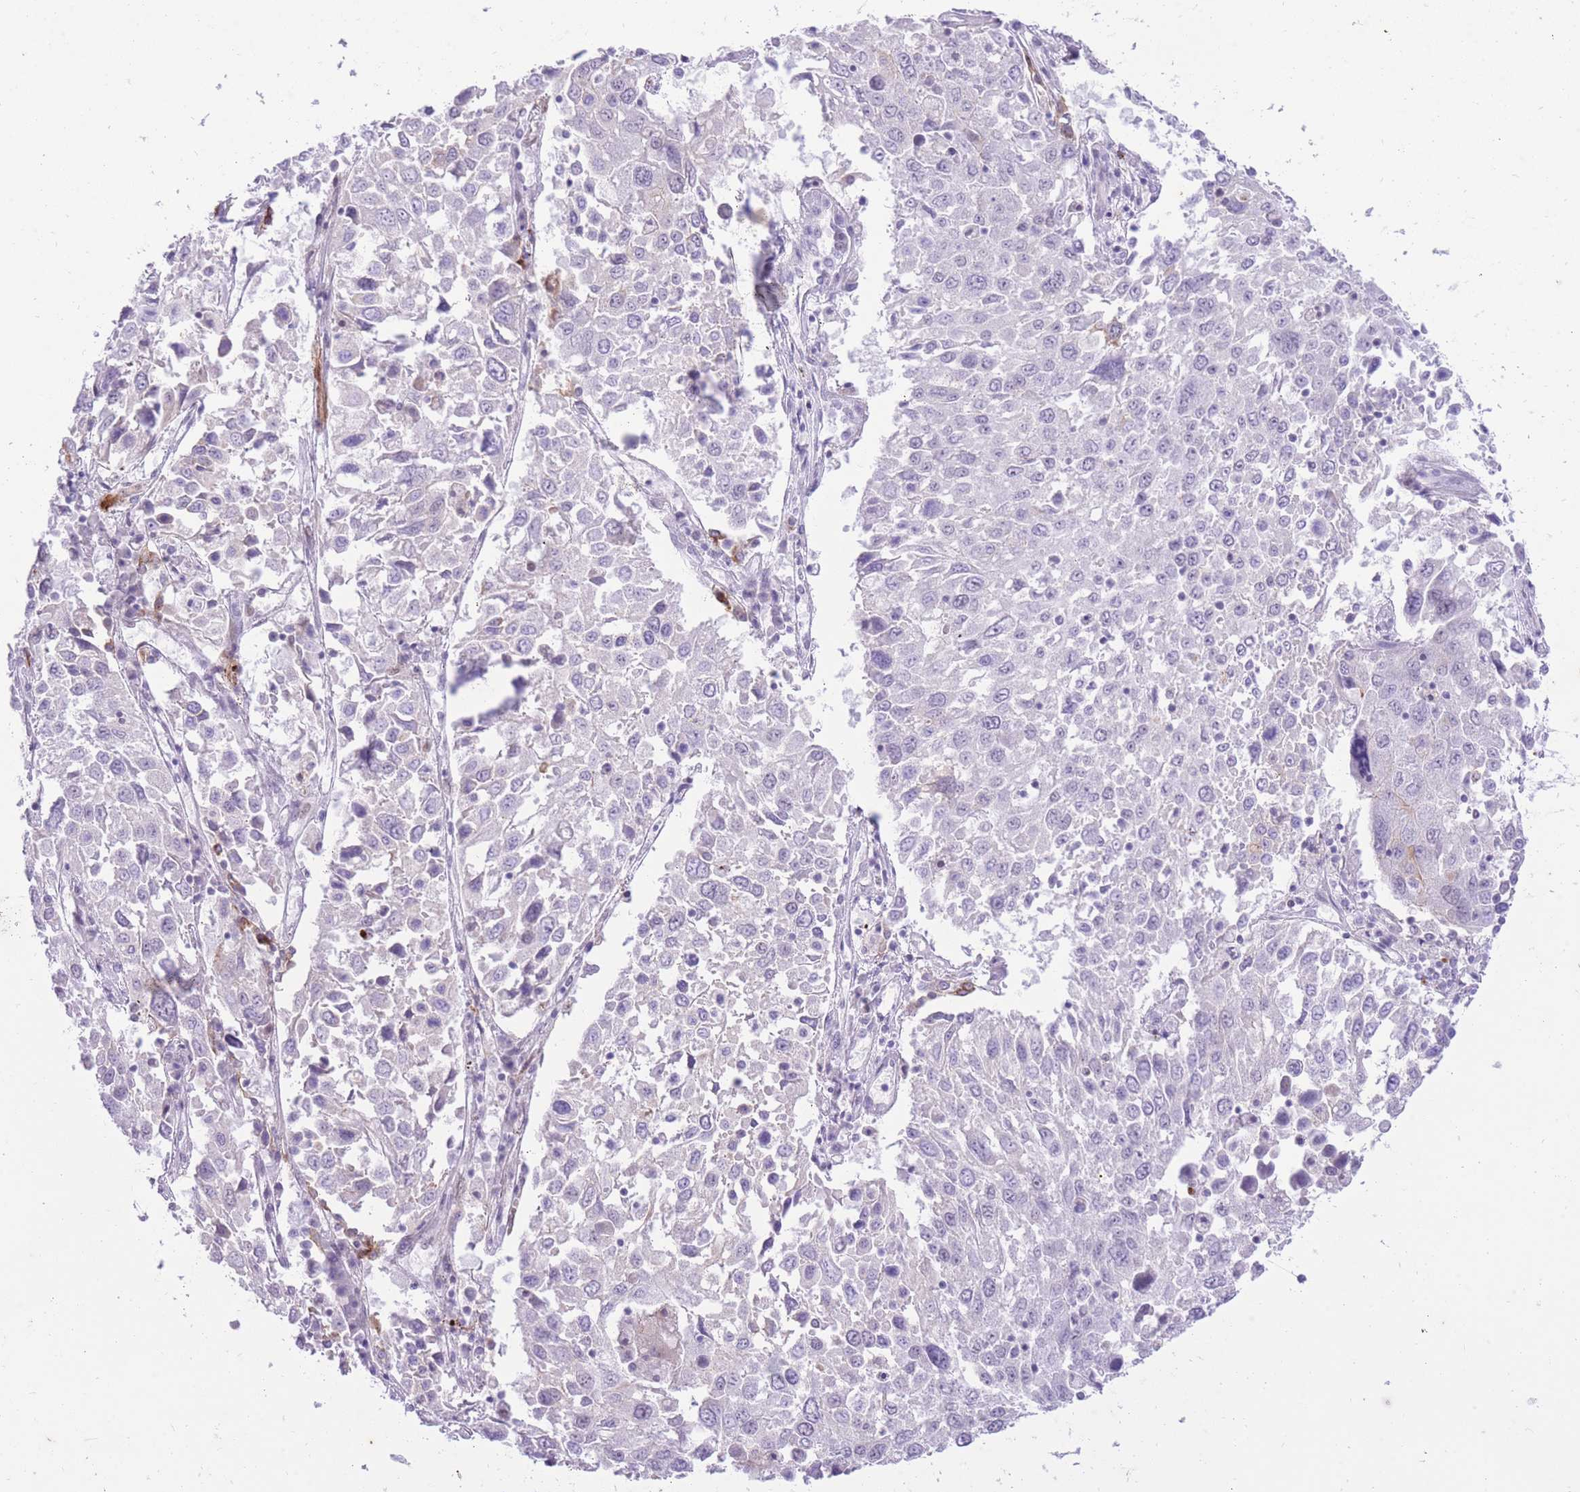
{"staining": {"intensity": "negative", "quantity": "none", "location": "none"}, "tissue": "lung cancer", "cell_type": "Tumor cells", "image_type": "cancer", "snomed": [{"axis": "morphology", "description": "Squamous cell carcinoma, NOS"}, {"axis": "topography", "description": "Lung"}], "caption": "Human lung squamous cell carcinoma stained for a protein using IHC demonstrates no expression in tumor cells.", "gene": "MEIS3", "patient": {"sex": "male", "age": 65}}